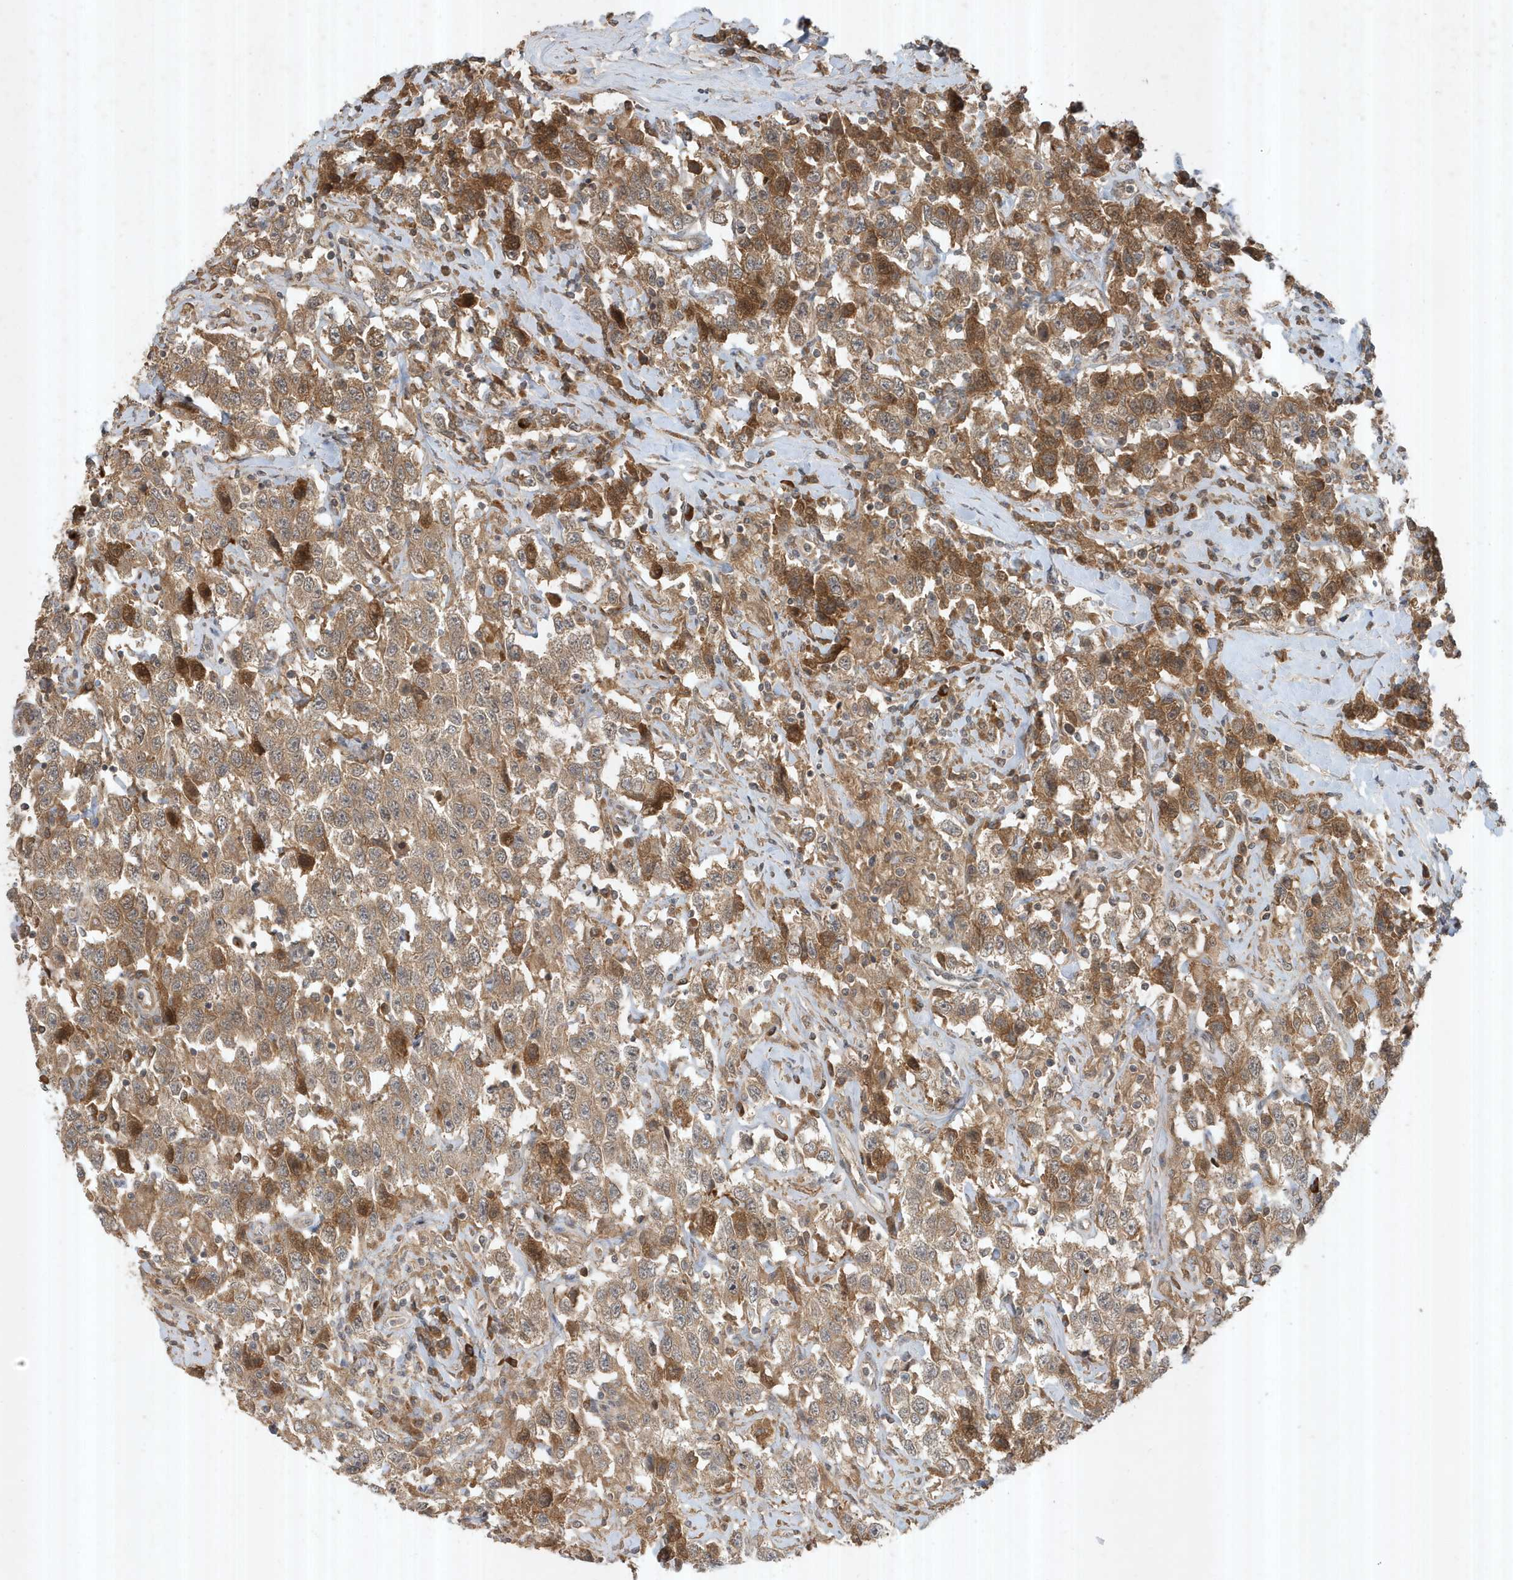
{"staining": {"intensity": "moderate", "quantity": ">75%", "location": "cytoplasmic/membranous"}, "tissue": "testis cancer", "cell_type": "Tumor cells", "image_type": "cancer", "snomed": [{"axis": "morphology", "description": "Seminoma, NOS"}, {"axis": "topography", "description": "Testis"}], "caption": "Testis cancer (seminoma) tissue demonstrates moderate cytoplasmic/membranous positivity in approximately >75% of tumor cells", "gene": "ABCB9", "patient": {"sex": "male", "age": 41}}